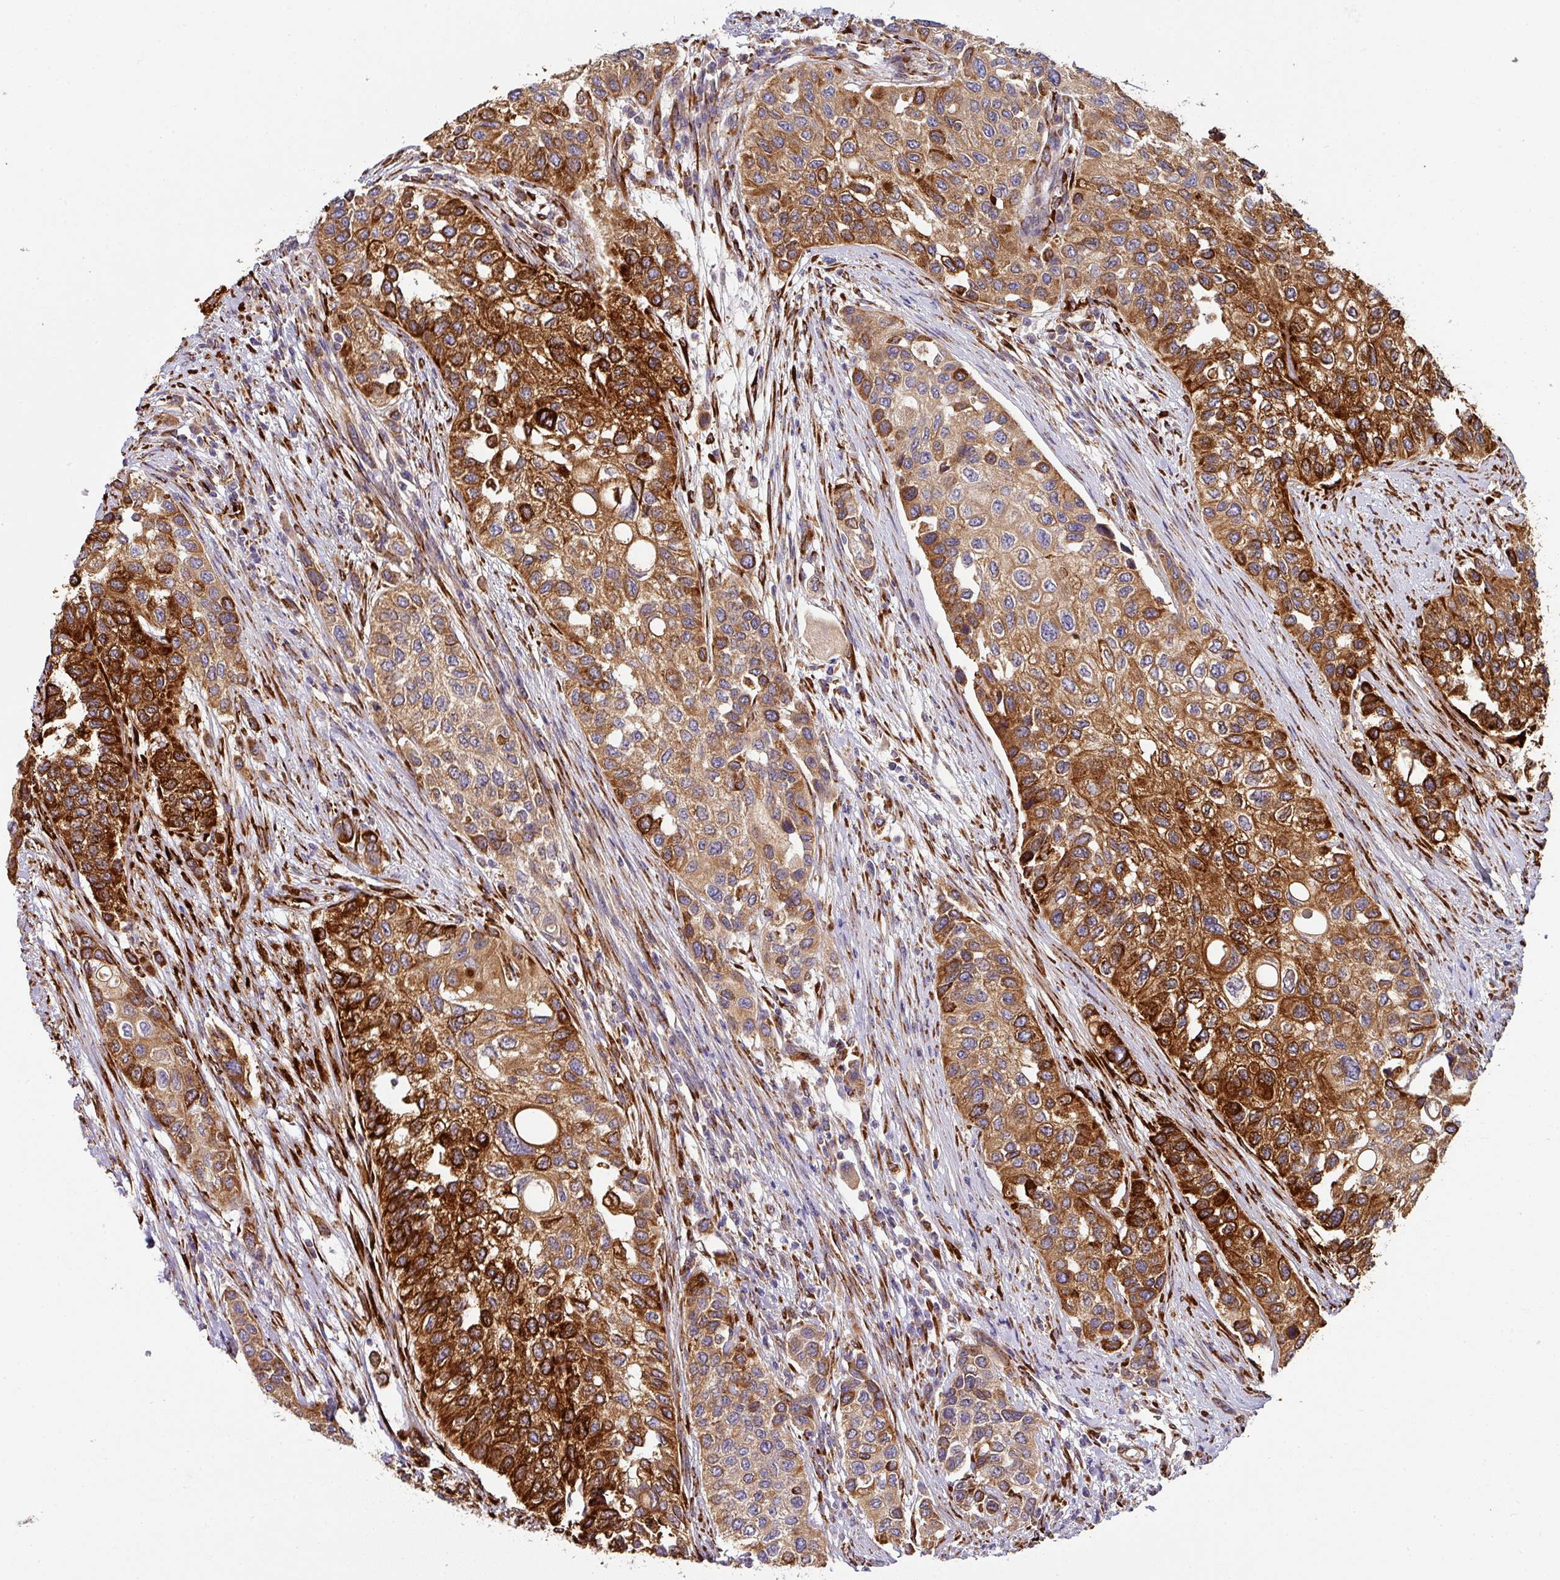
{"staining": {"intensity": "strong", "quantity": ">75%", "location": "cytoplasmic/membranous"}, "tissue": "urothelial cancer", "cell_type": "Tumor cells", "image_type": "cancer", "snomed": [{"axis": "morphology", "description": "Normal tissue, NOS"}, {"axis": "morphology", "description": "Urothelial carcinoma, High grade"}, {"axis": "topography", "description": "Vascular tissue"}, {"axis": "topography", "description": "Urinary bladder"}], "caption": "Immunohistochemical staining of high-grade urothelial carcinoma exhibits strong cytoplasmic/membranous protein expression in about >75% of tumor cells.", "gene": "ZNF268", "patient": {"sex": "female", "age": 56}}